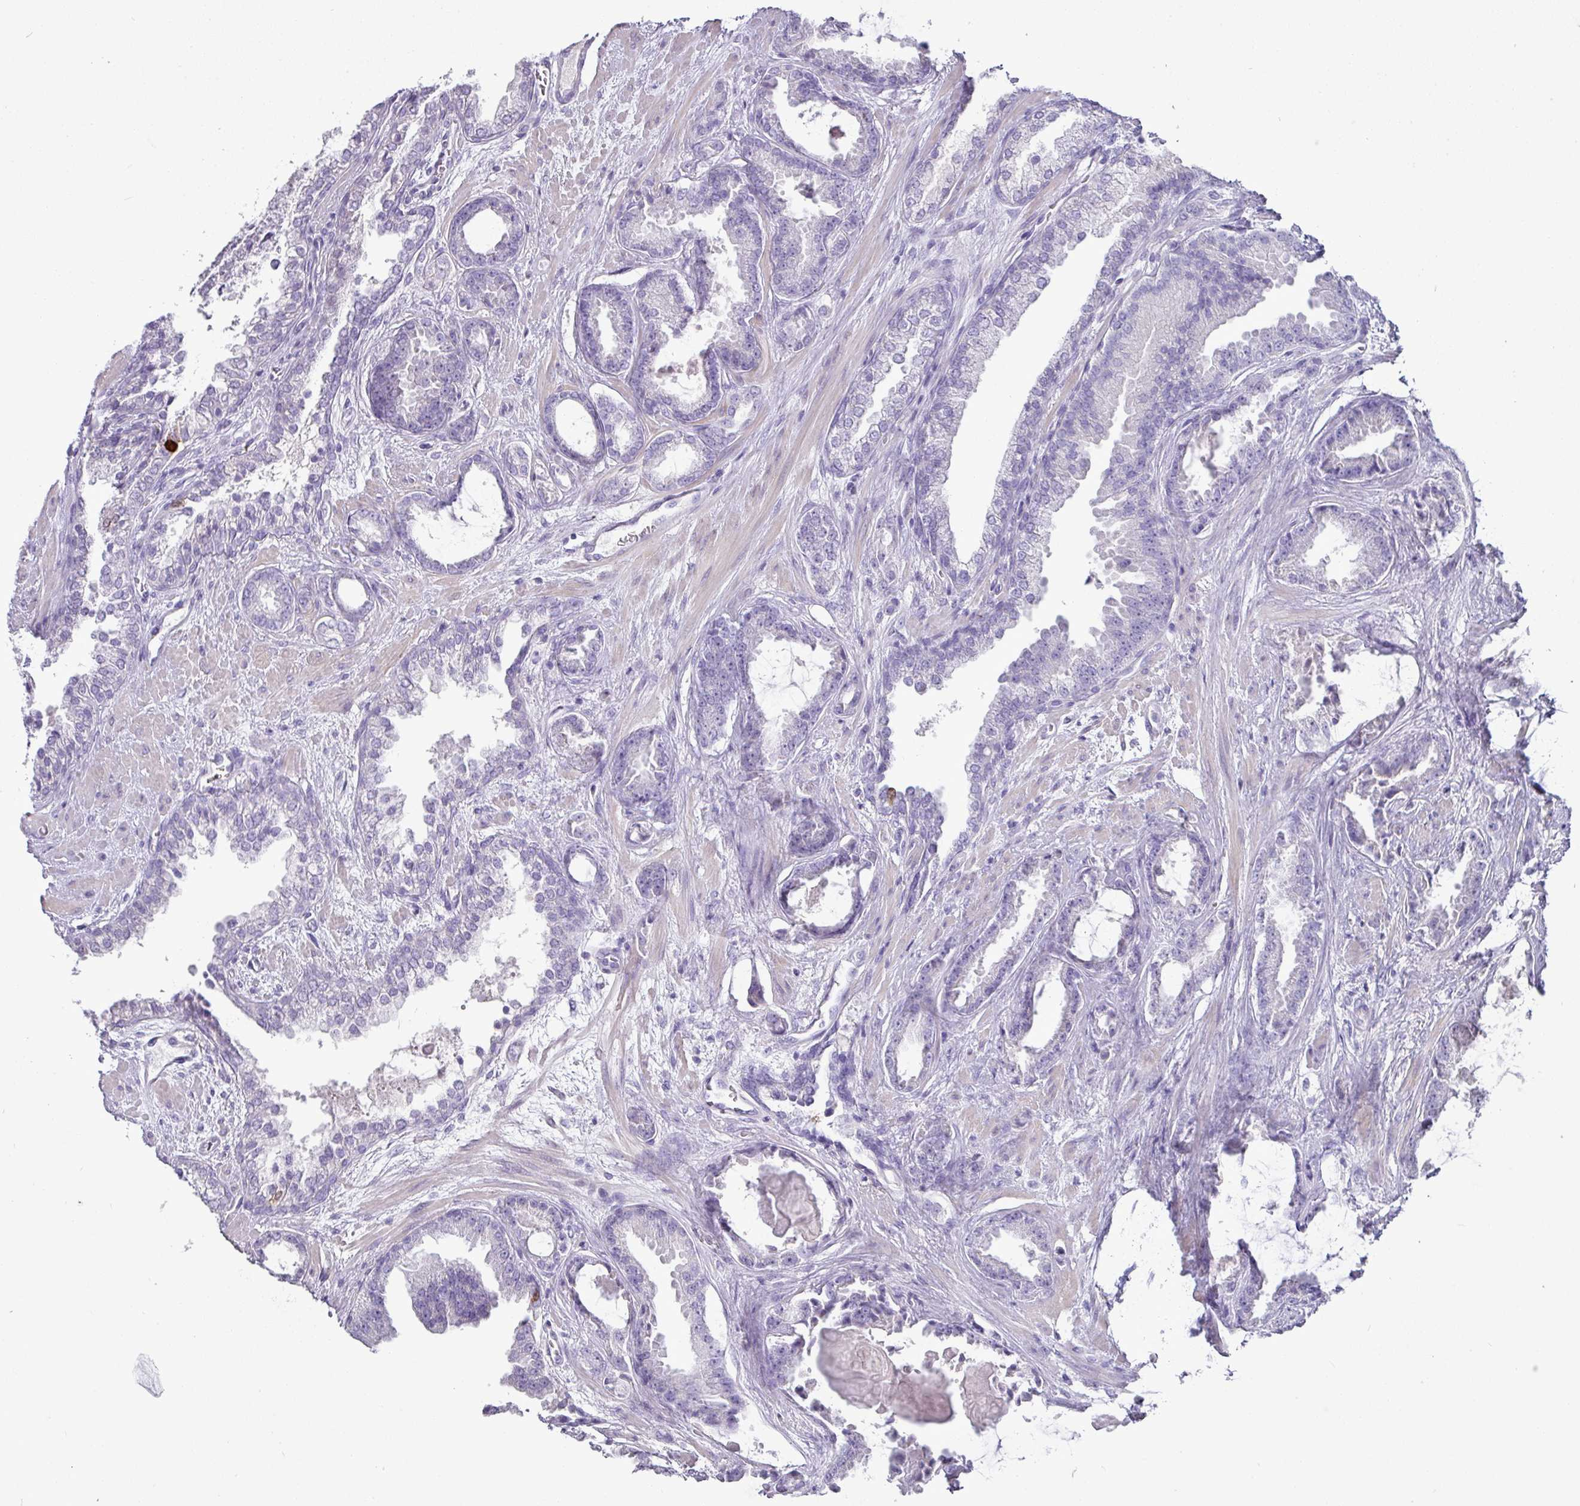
{"staining": {"intensity": "negative", "quantity": "none", "location": "none"}, "tissue": "prostate cancer", "cell_type": "Tumor cells", "image_type": "cancer", "snomed": [{"axis": "morphology", "description": "Adenocarcinoma, Low grade"}, {"axis": "topography", "description": "Prostate"}], "caption": "Protein analysis of low-grade adenocarcinoma (prostate) demonstrates no significant positivity in tumor cells. (DAB (3,3'-diaminobenzidine) immunohistochemistry (IHC) visualized using brightfield microscopy, high magnification).", "gene": "GSTA3", "patient": {"sex": "male", "age": 62}}